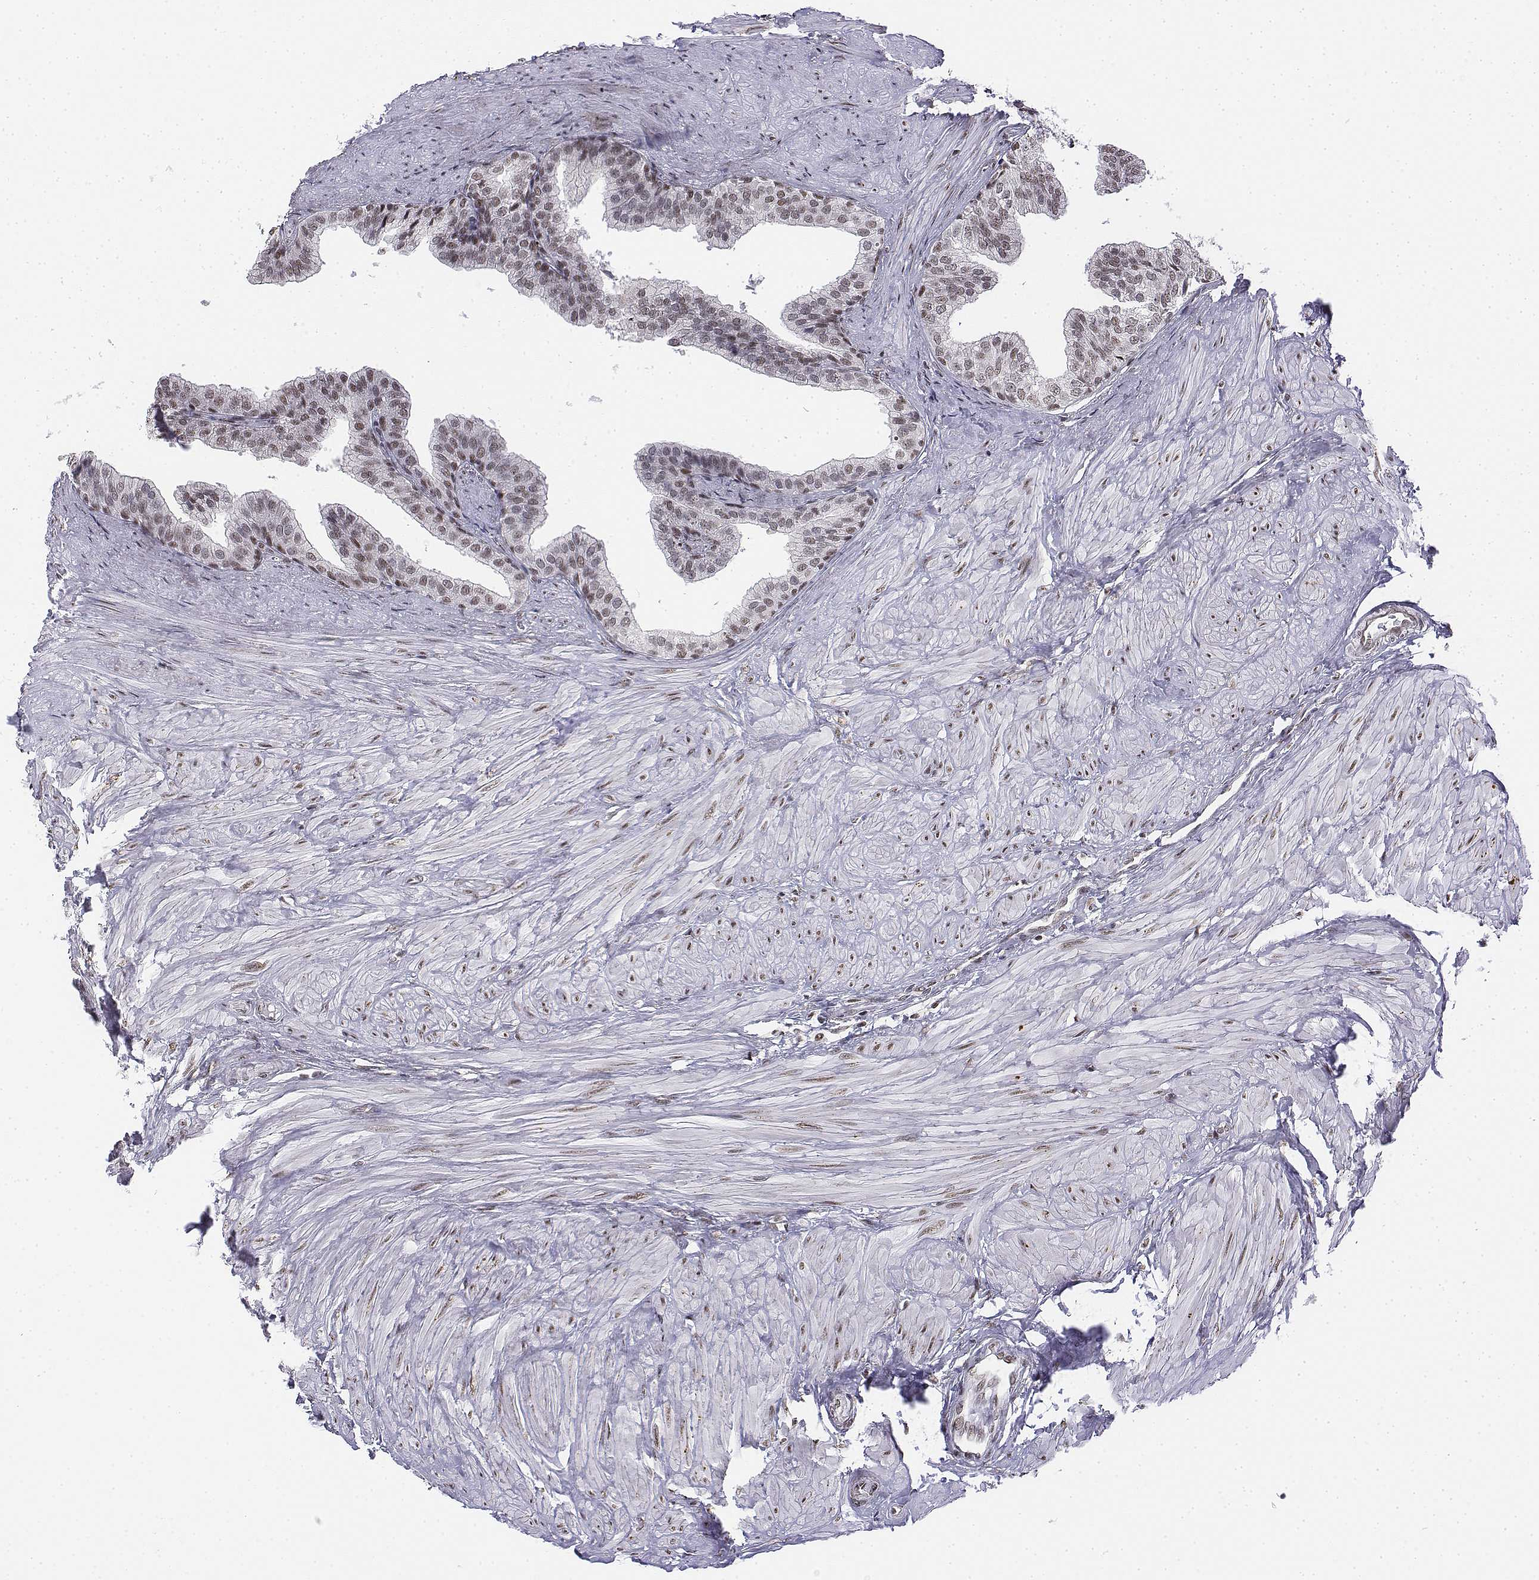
{"staining": {"intensity": "weak", "quantity": ">75%", "location": "nuclear"}, "tissue": "prostate", "cell_type": "Glandular cells", "image_type": "normal", "snomed": [{"axis": "morphology", "description": "Normal tissue, NOS"}, {"axis": "topography", "description": "Prostate"}, {"axis": "topography", "description": "Peripheral nerve tissue"}], "caption": "This histopathology image reveals normal prostate stained with immunohistochemistry to label a protein in brown. The nuclear of glandular cells show weak positivity for the protein. Nuclei are counter-stained blue.", "gene": "SETD1A", "patient": {"sex": "male", "age": 55}}